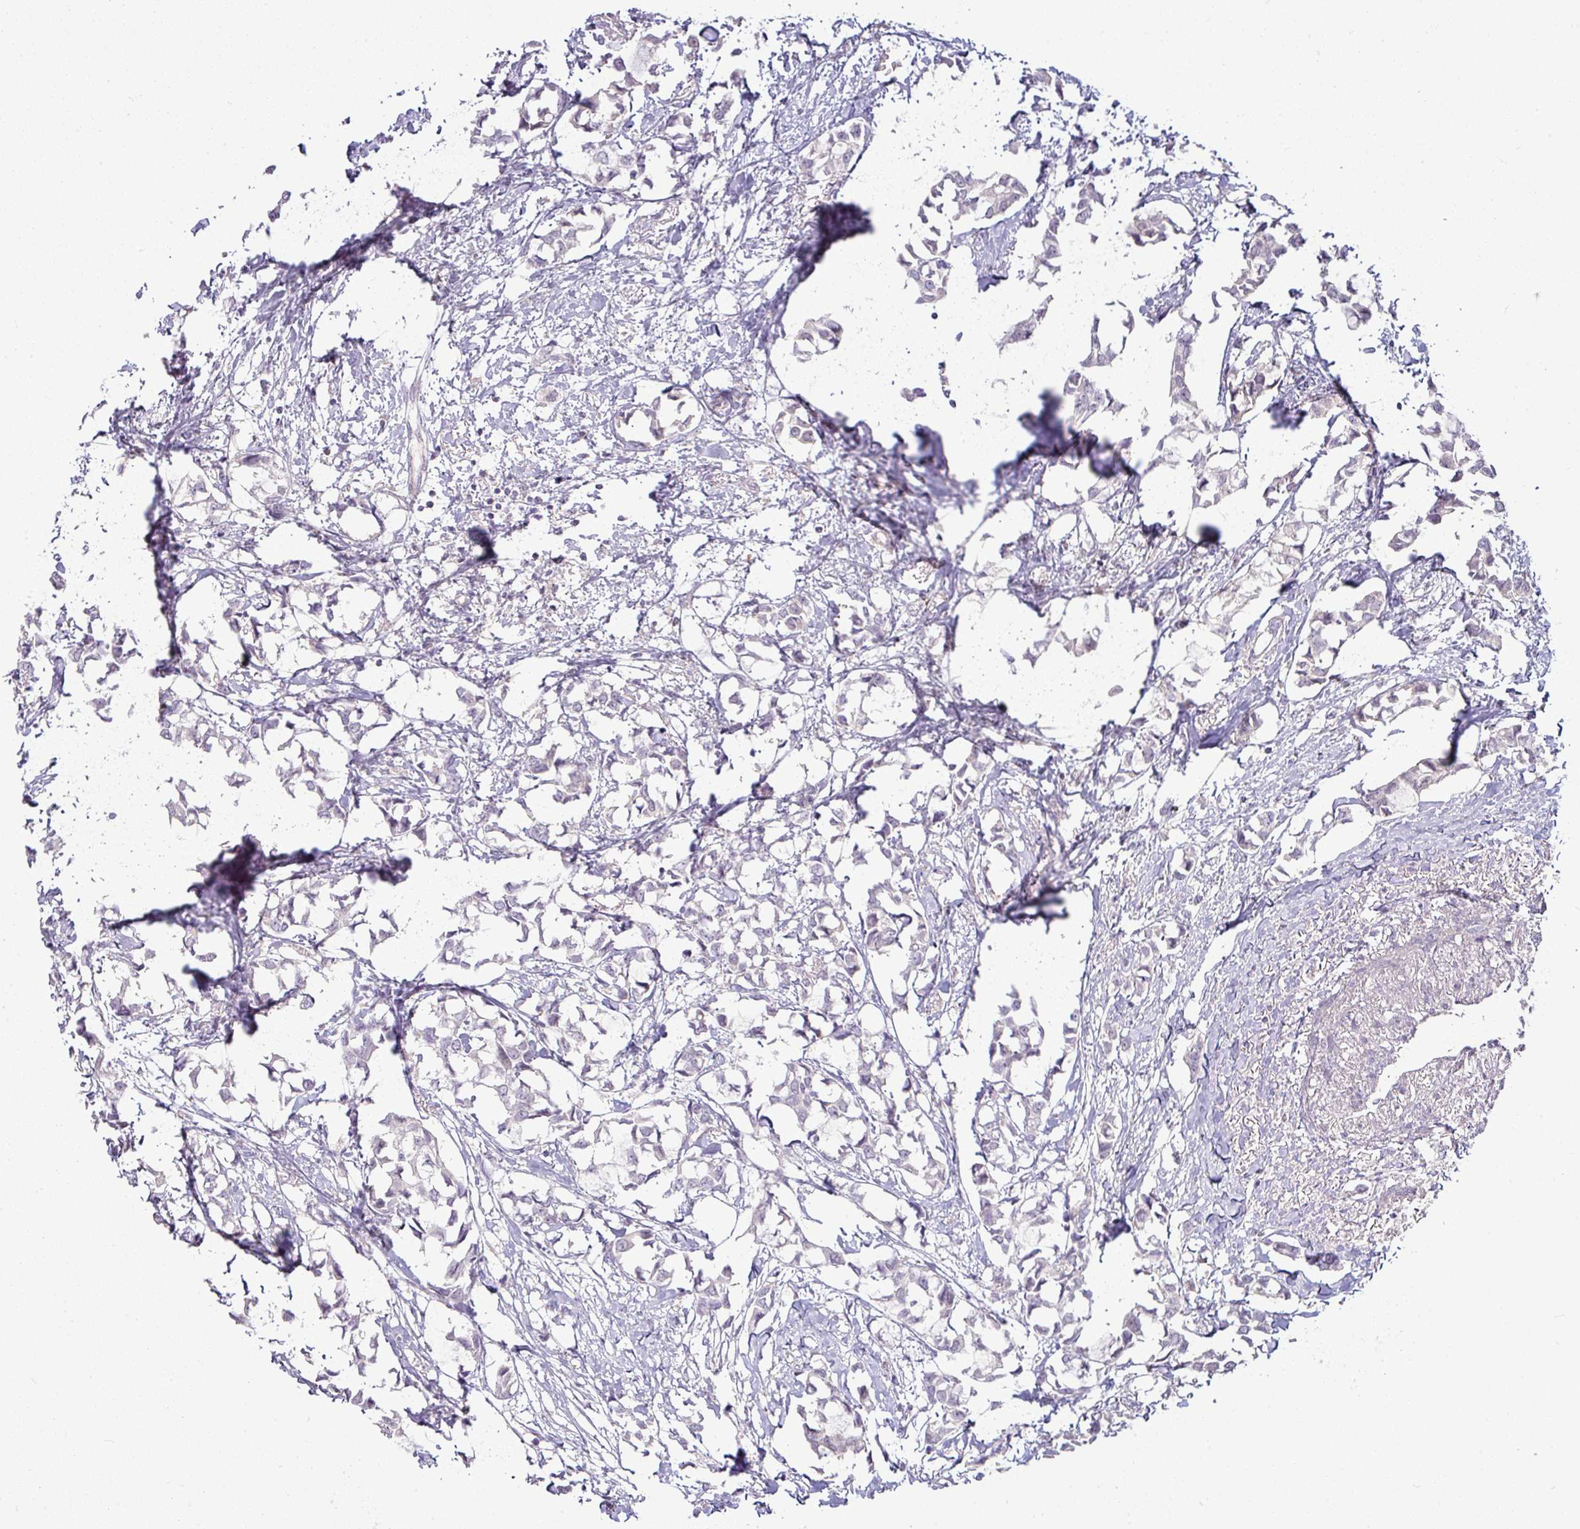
{"staining": {"intensity": "negative", "quantity": "none", "location": "none"}, "tissue": "breast cancer", "cell_type": "Tumor cells", "image_type": "cancer", "snomed": [{"axis": "morphology", "description": "Duct carcinoma"}, {"axis": "topography", "description": "Breast"}], "caption": "This is a histopathology image of immunohistochemistry staining of breast cancer, which shows no positivity in tumor cells. (DAB IHC visualized using brightfield microscopy, high magnification).", "gene": "APOM", "patient": {"sex": "female", "age": 73}}